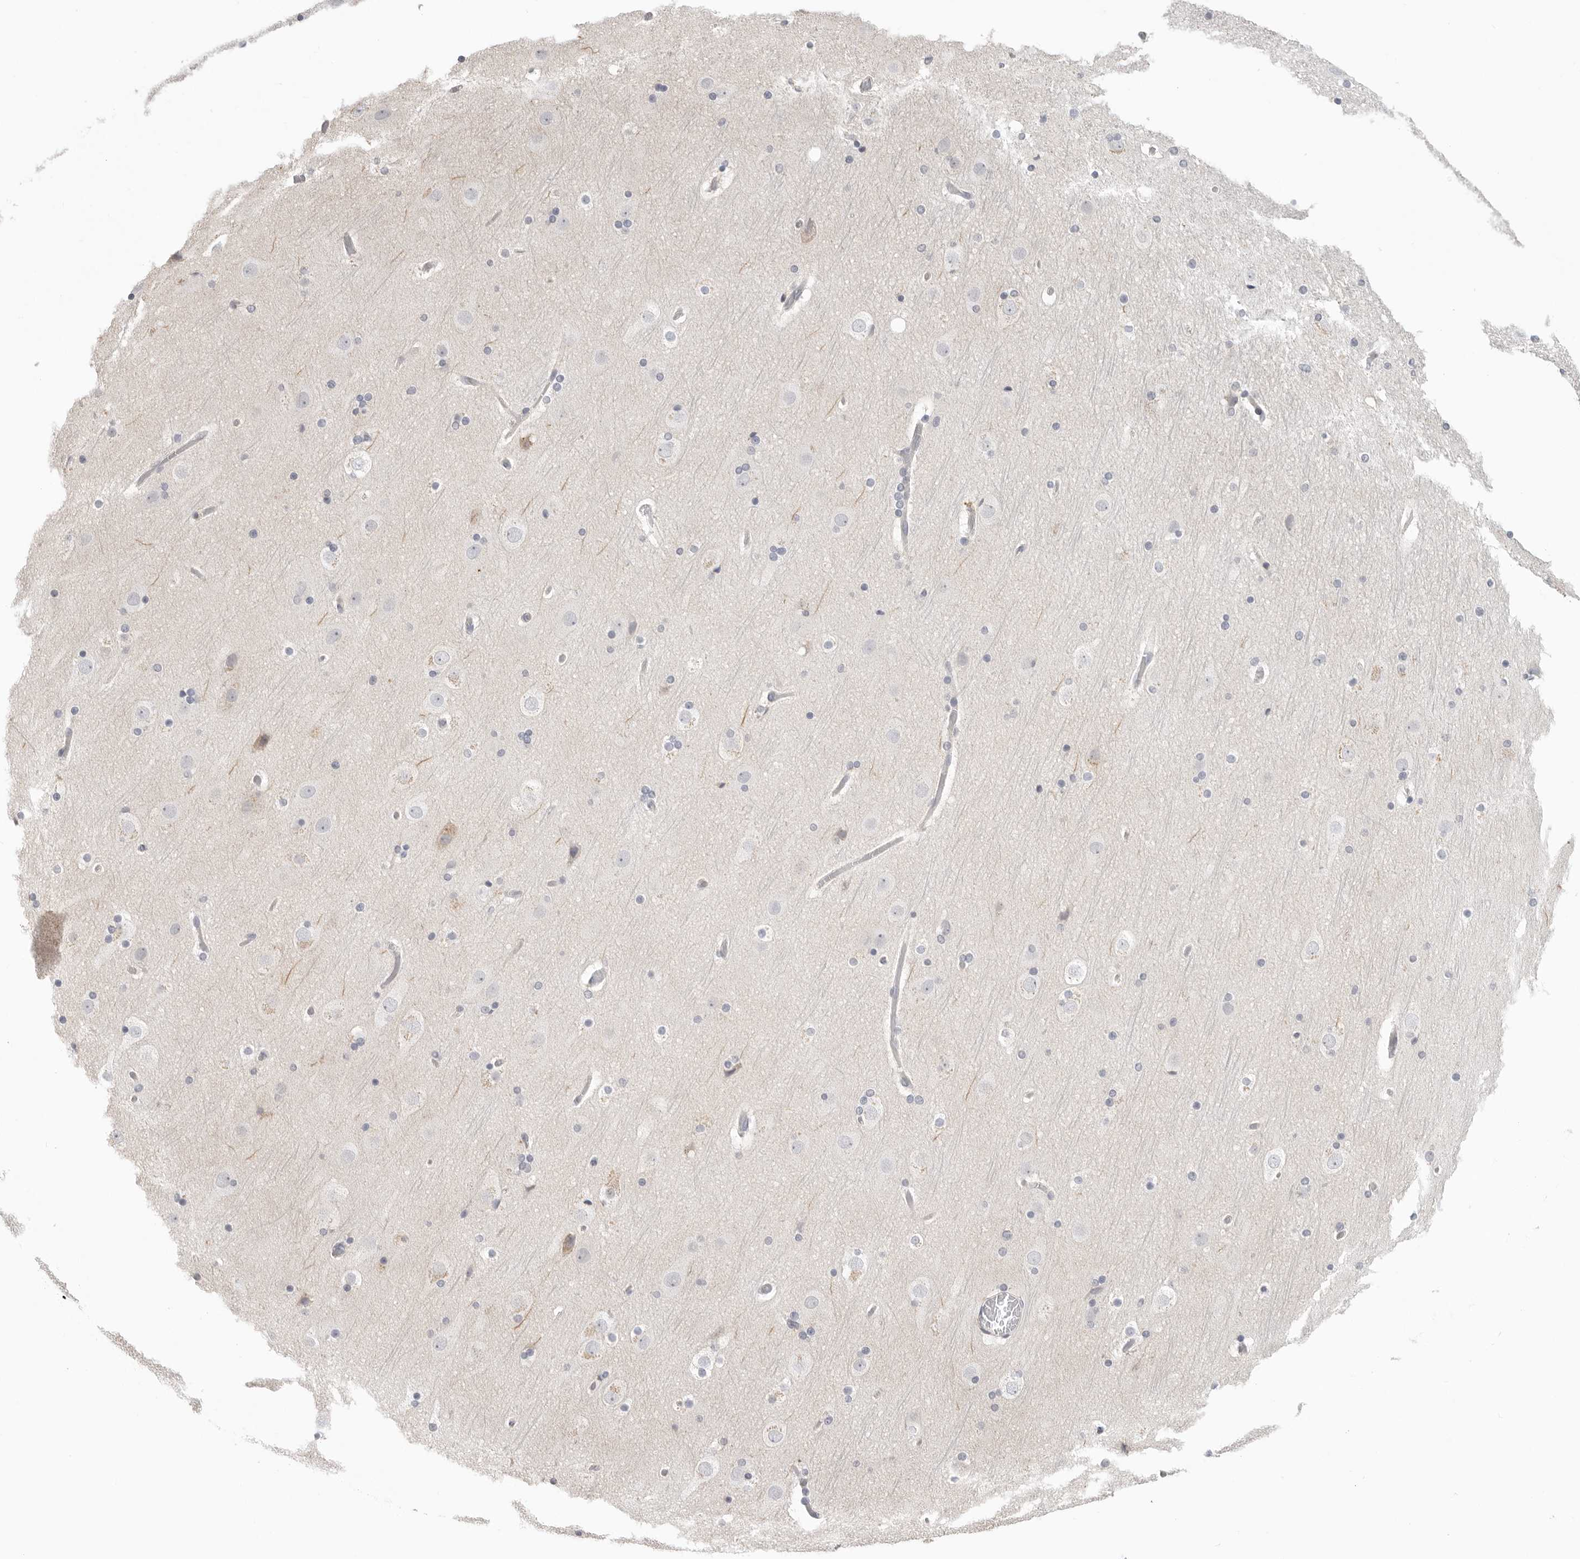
{"staining": {"intensity": "negative", "quantity": "none", "location": "none"}, "tissue": "cerebral cortex", "cell_type": "Endothelial cells", "image_type": "normal", "snomed": [{"axis": "morphology", "description": "Normal tissue, NOS"}, {"axis": "topography", "description": "Cerebral cortex"}], "caption": "An immunohistochemistry (IHC) image of benign cerebral cortex is shown. There is no staining in endothelial cells of cerebral cortex.", "gene": "STAB2", "patient": {"sex": "male", "age": 57}}